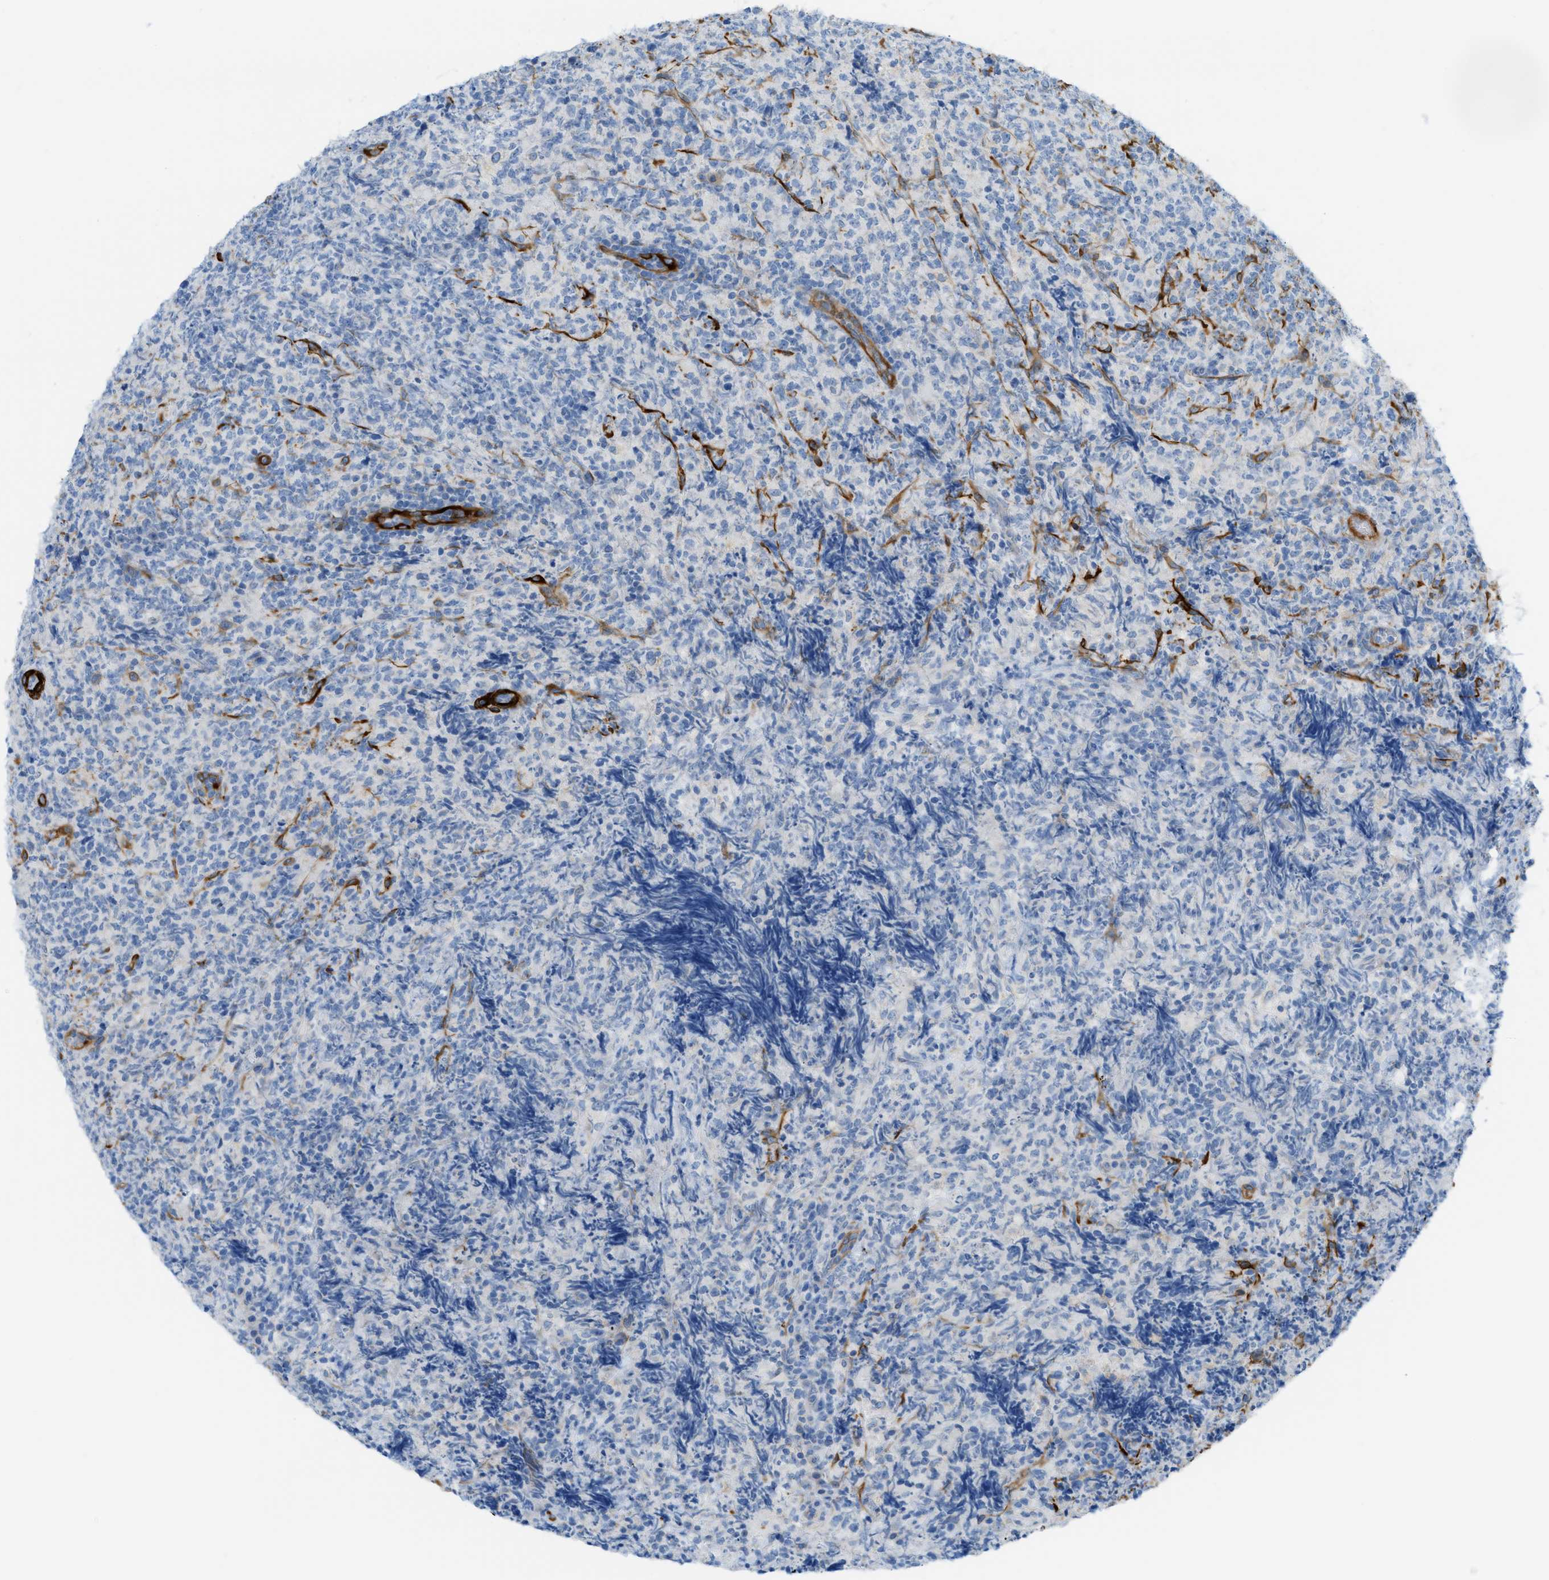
{"staining": {"intensity": "negative", "quantity": "none", "location": "none"}, "tissue": "lymphoma", "cell_type": "Tumor cells", "image_type": "cancer", "snomed": [{"axis": "morphology", "description": "Malignant lymphoma, non-Hodgkin's type, High grade"}, {"axis": "topography", "description": "Tonsil"}], "caption": "Protein analysis of malignant lymphoma, non-Hodgkin's type (high-grade) reveals no significant expression in tumor cells.", "gene": "MYH11", "patient": {"sex": "female", "age": 36}}